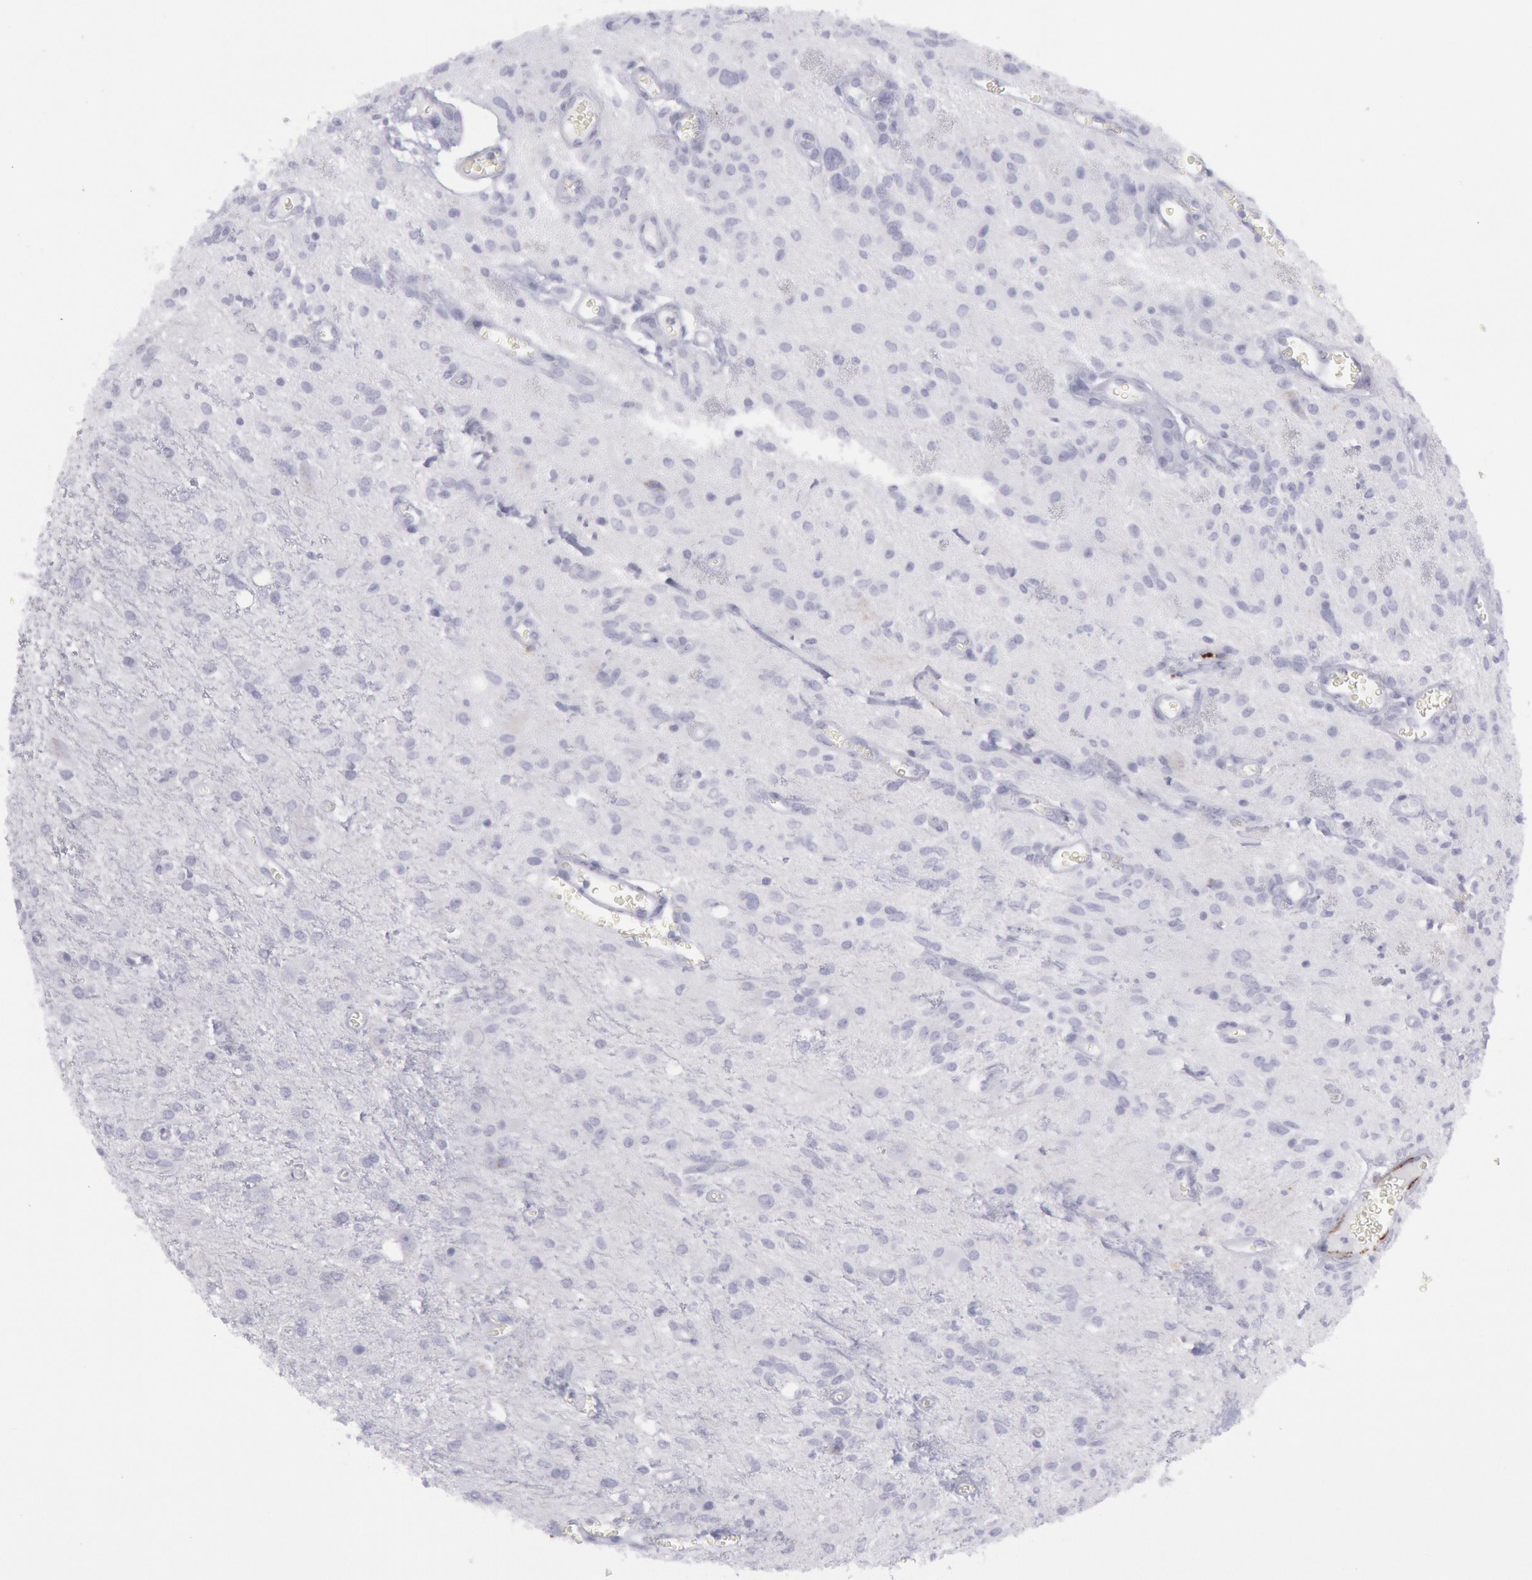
{"staining": {"intensity": "negative", "quantity": "none", "location": "none"}, "tissue": "glioma", "cell_type": "Tumor cells", "image_type": "cancer", "snomed": [{"axis": "morphology", "description": "Glioma, malignant, Low grade"}, {"axis": "topography", "description": "Brain"}], "caption": "The histopathology image shows no significant positivity in tumor cells of malignant glioma (low-grade).", "gene": "CDH13", "patient": {"sex": "female", "age": 15}}